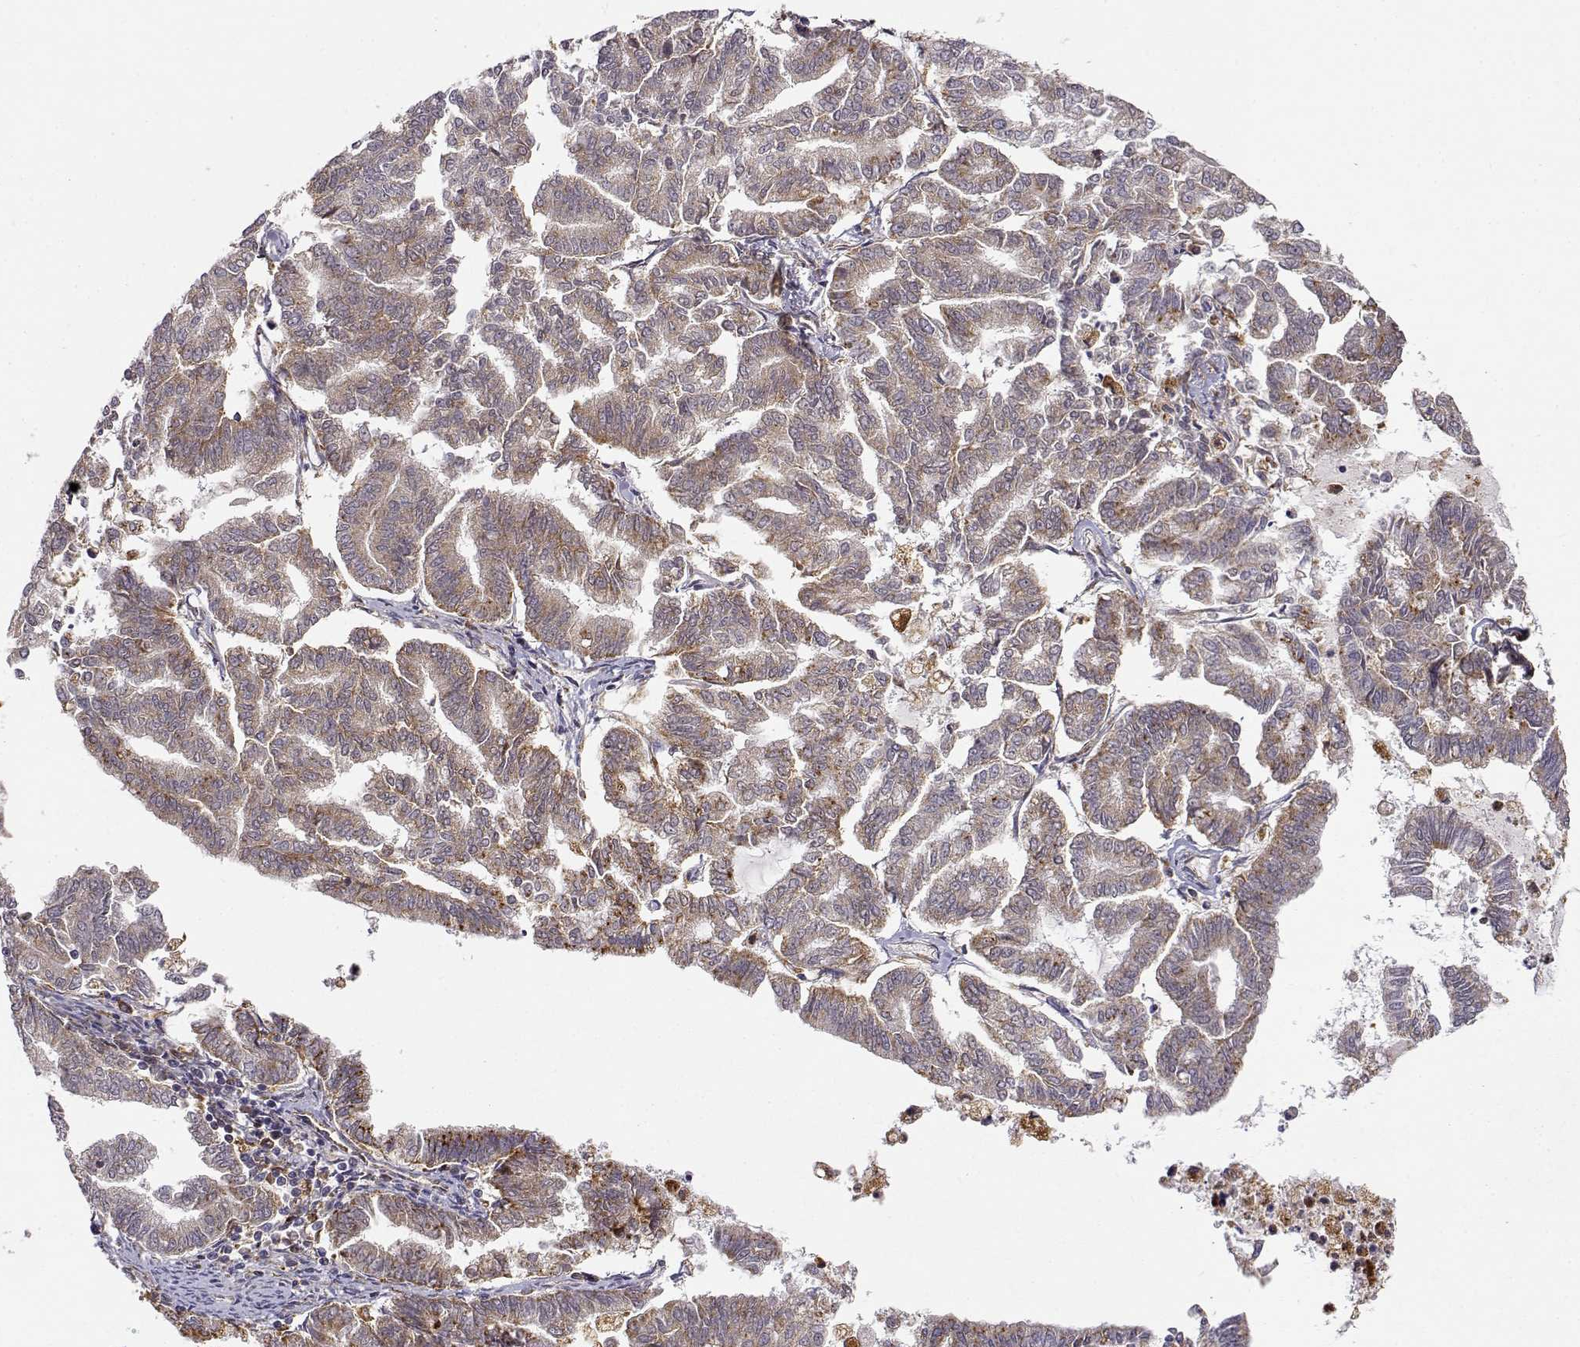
{"staining": {"intensity": "moderate", "quantity": "25%-75%", "location": "cytoplasmic/membranous"}, "tissue": "endometrial cancer", "cell_type": "Tumor cells", "image_type": "cancer", "snomed": [{"axis": "morphology", "description": "Adenocarcinoma, NOS"}, {"axis": "topography", "description": "Endometrium"}], "caption": "Approximately 25%-75% of tumor cells in adenocarcinoma (endometrial) reveal moderate cytoplasmic/membranous protein staining as visualized by brown immunohistochemical staining.", "gene": "RNF13", "patient": {"sex": "female", "age": 79}}